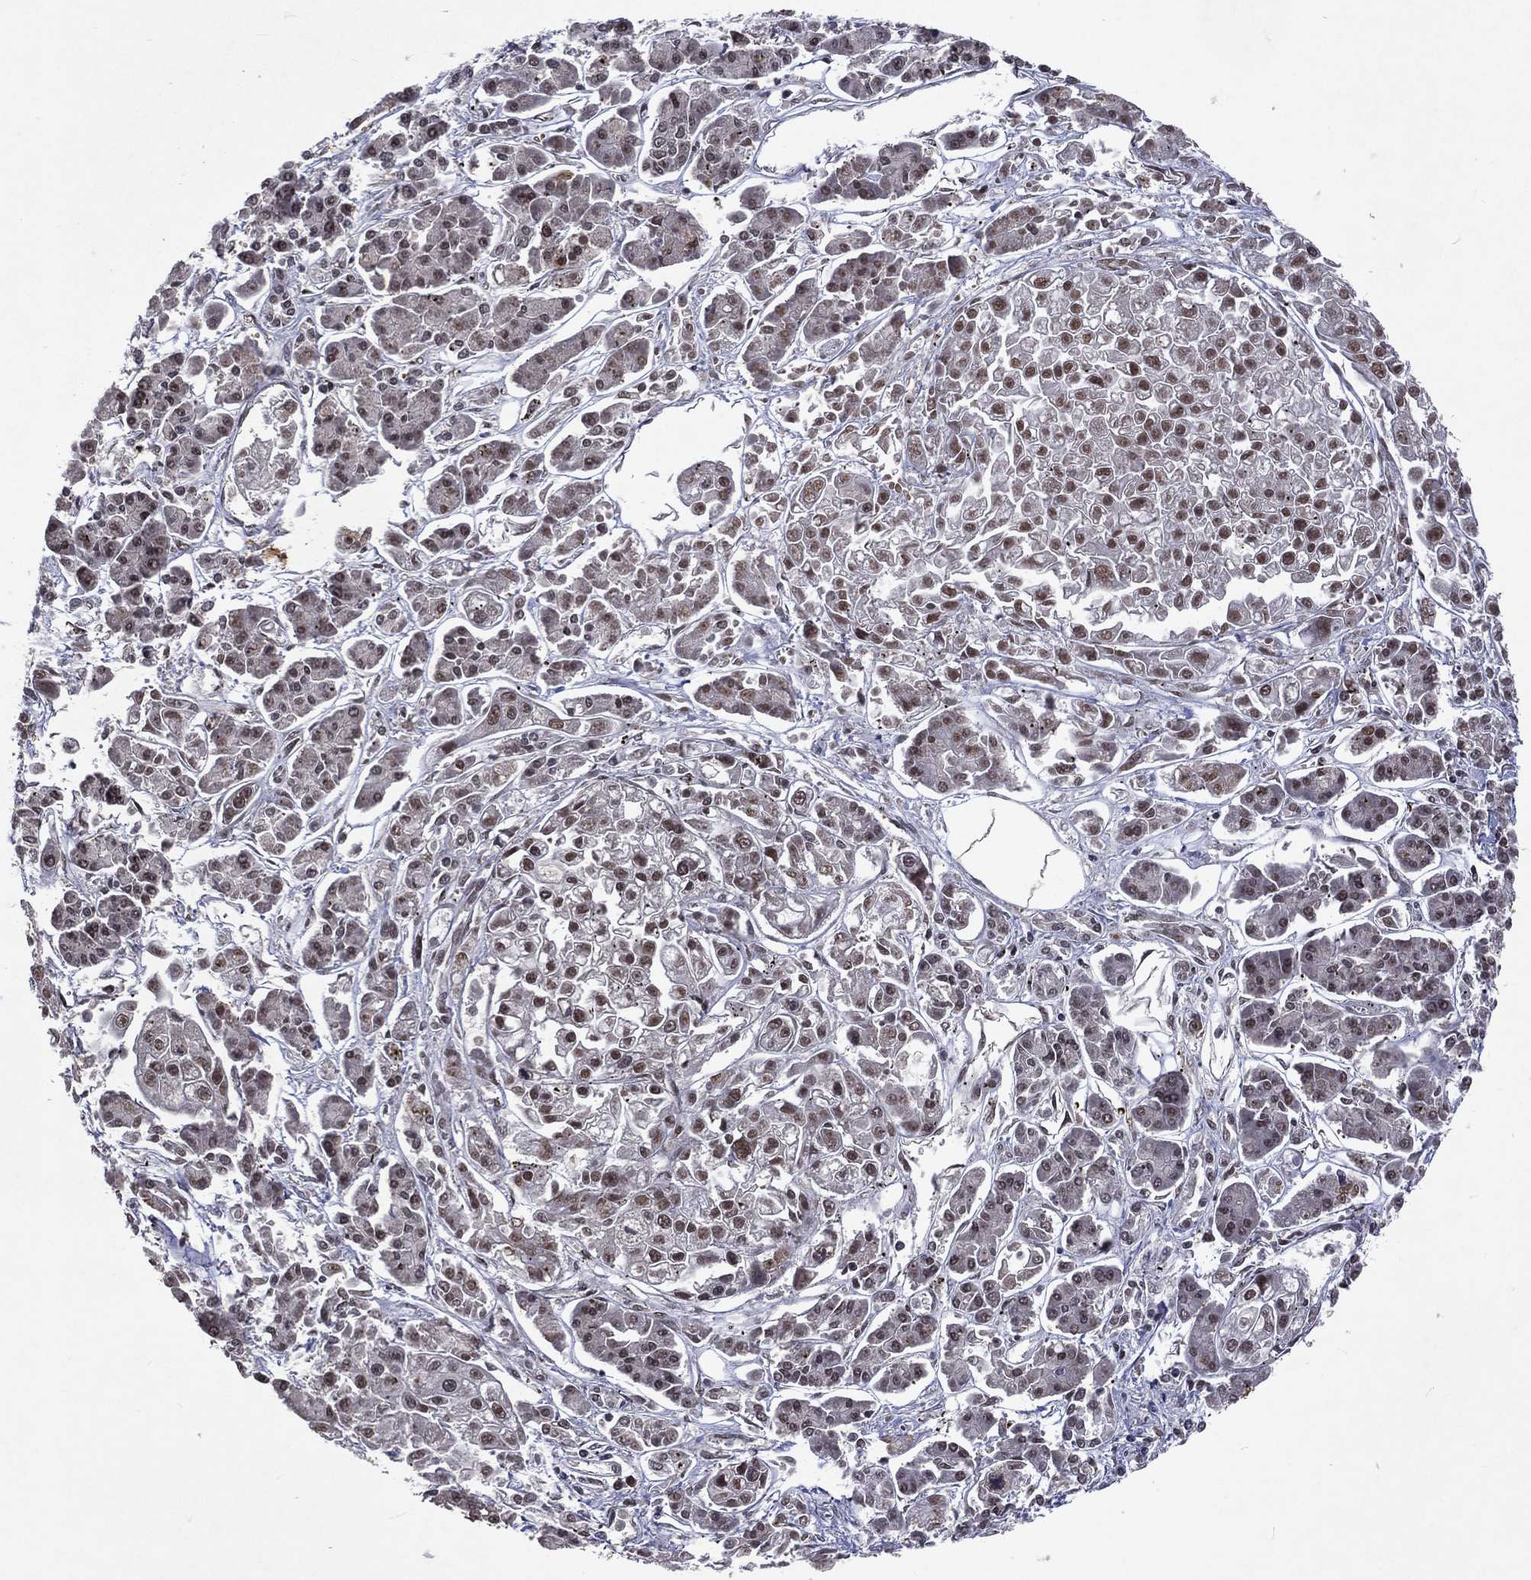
{"staining": {"intensity": "moderate", "quantity": "<25%", "location": "nuclear"}, "tissue": "pancreatic cancer", "cell_type": "Tumor cells", "image_type": "cancer", "snomed": [{"axis": "morphology", "description": "Adenocarcinoma, NOS"}, {"axis": "topography", "description": "Pancreas"}], "caption": "Pancreatic cancer (adenocarcinoma) tissue displays moderate nuclear expression in about <25% of tumor cells", "gene": "DMAP1", "patient": {"sex": "male", "age": 85}}